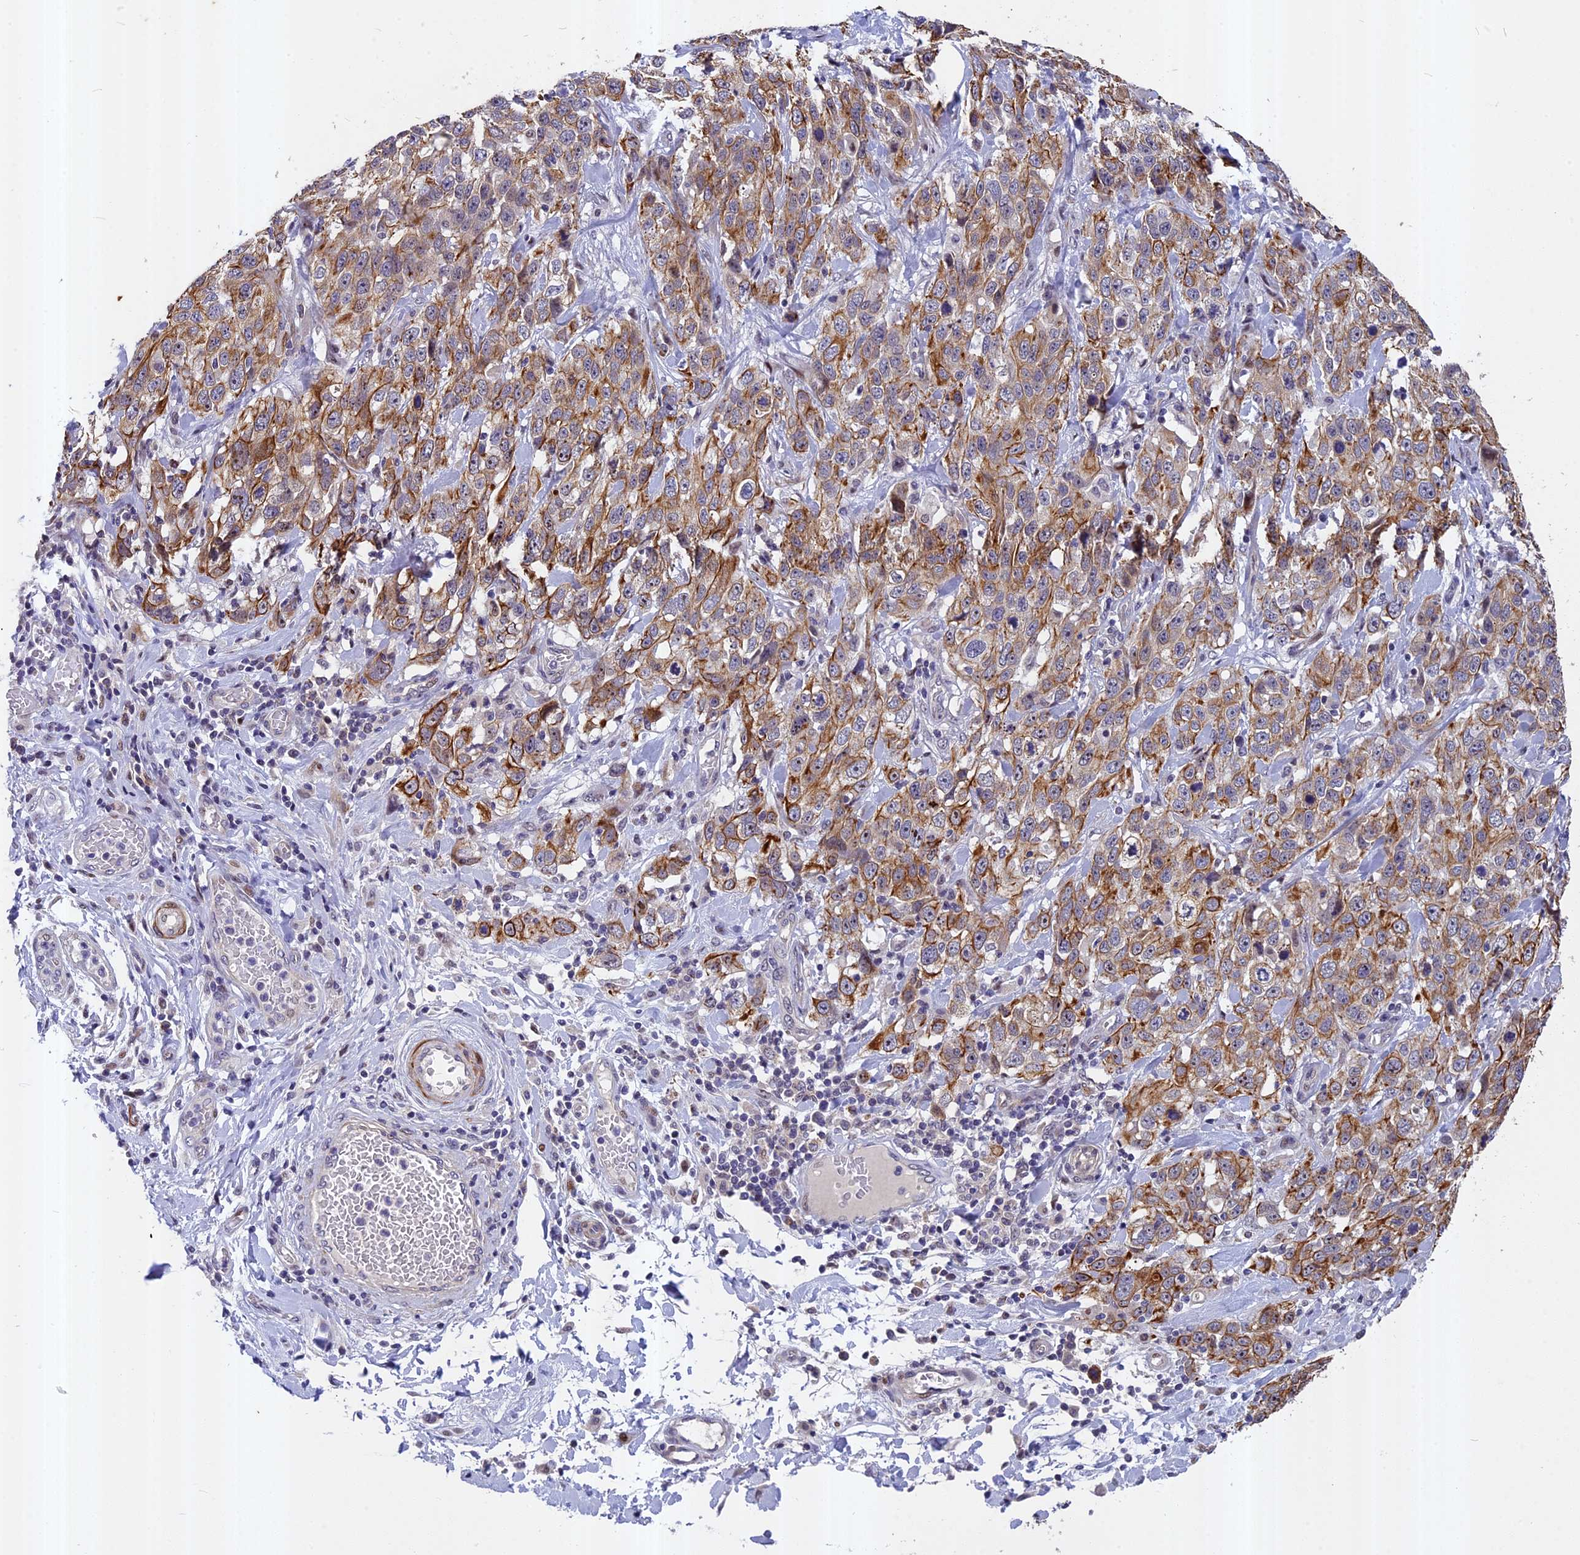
{"staining": {"intensity": "moderate", "quantity": ">75%", "location": "cytoplasmic/membranous"}, "tissue": "stomach cancer", "cell_type": "Tumor cells", "image_type": "cancer", "snomed": [{"axis": "morphology", "description": "Normal tissue, NOS"}, {"axis": "morphology", "description": "Adenocarcinoma, NOS"}, {"axis": "topography", "description": "Lymph node"}, {"axis": "topography", "description": "Stomach"}], "caption": "Protein expression analysis of human stomach cancer reveals moderate cytoplasmic/membranous expression in about >75% of tumor cells.", "gene": "ANKRD34B", "patient": {"sex": "male", "age": 48}}